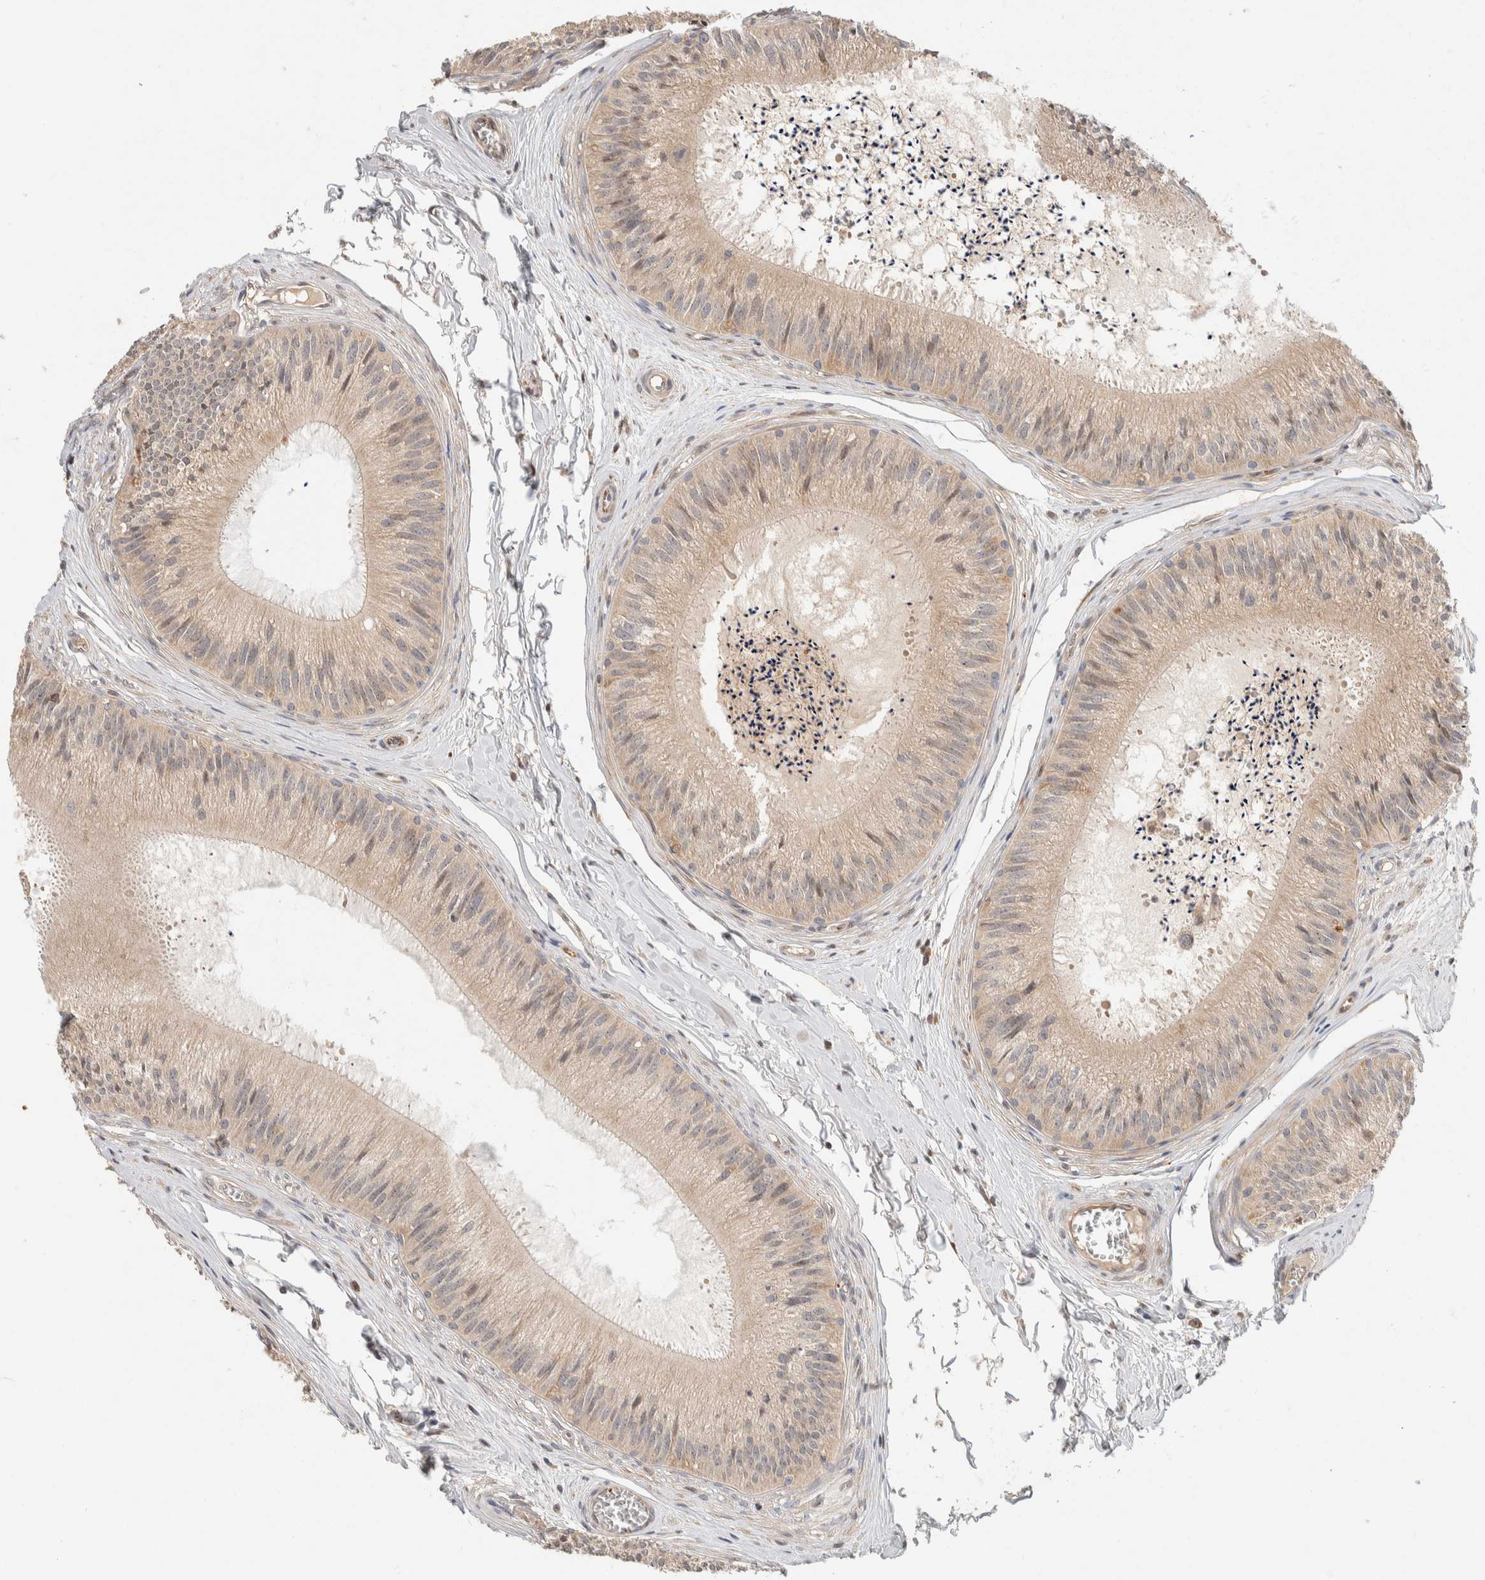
{"staining": {"intensity": "moderate", "quantity": ">75%", "location": "cytoplasmic/membranous"}, "tissue": "epididymis", "cell_type": "Glandular cells", "image_type": "normal", "snomed": [{"axis": "morphology", "description": "Normal tissue, NOS"}, {"axis": "topography", "description": "Epididymis"}], "caption": "Immunohistochemistry staining of unremarkable epididymis, which shows medium levels of moderate cytoplasmic/membranous staining in about >75% of glandular cells indicating moderate cytoplasmic/membranous protein positivity. The staining was performed using DAB (brown) for protein detection and nuclei were counterstained in hematoxylin (blue).", "gene": "KIF9", "patient": {"sex": "male", "age": 31}}